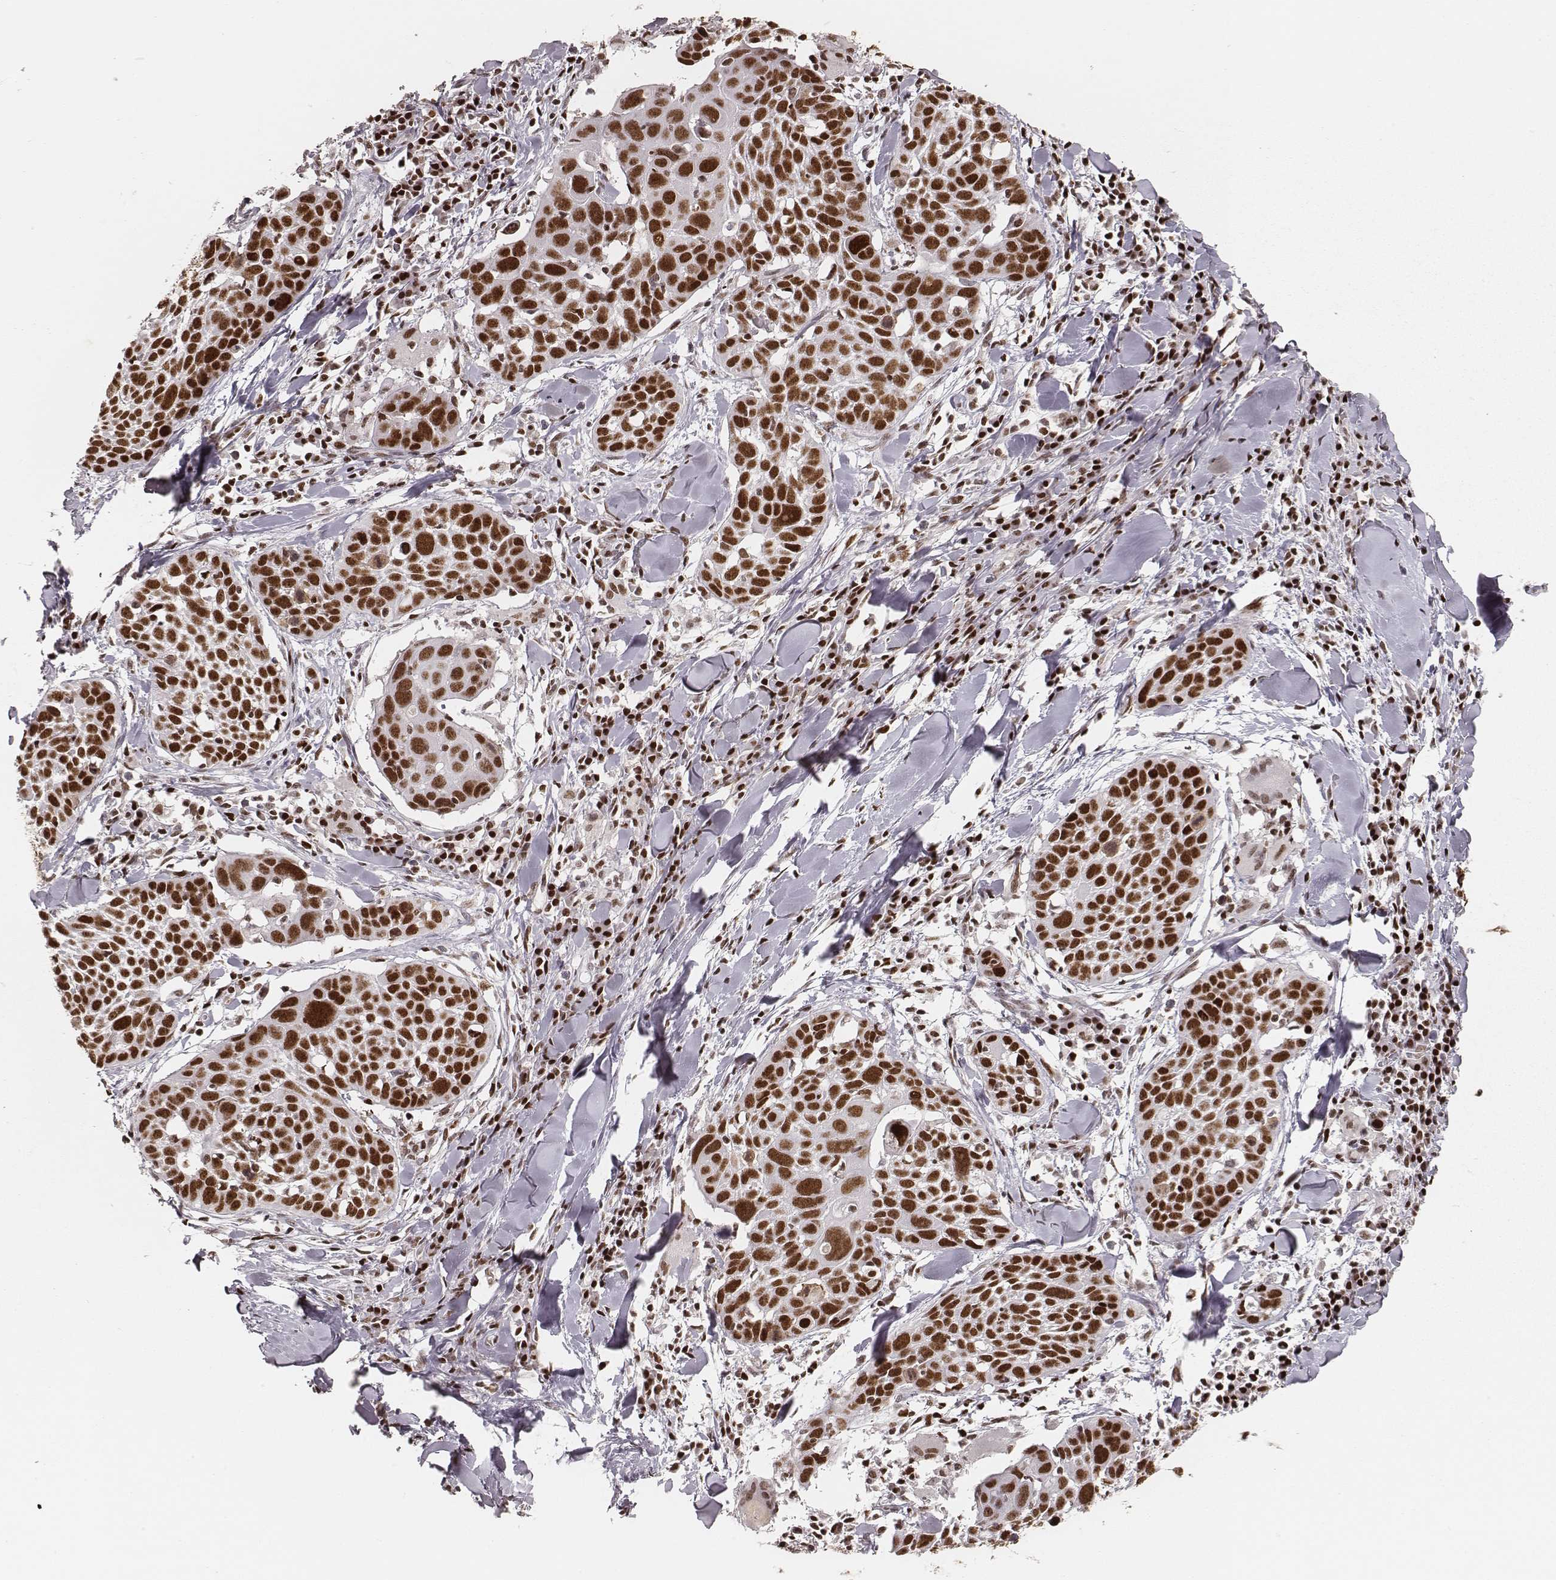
{"staining": {"intensity": "moderate", "quantity": ">75%", "location": "nuclear"}, "tissue": "lung cancer", "cell_type": "Tumor cells", "image_type": "cancer", "snomed": [{"axis": "morphology", "description": "Squamous cell carcinoma, NOS"}, {"axis": "topography", "description": "Lung"}], "caption": "A micrograph of human lung cancer stained for a protein displays moderate nuclear brown staining in tumor cells. The staining was performed using DAB to visualize the protein expression in brown, while the nuclei were stained in blue with hematoxylin (Magnification: 20x).", "gene": "PARP1", "patient": {"sex": "male", "age": 57}}